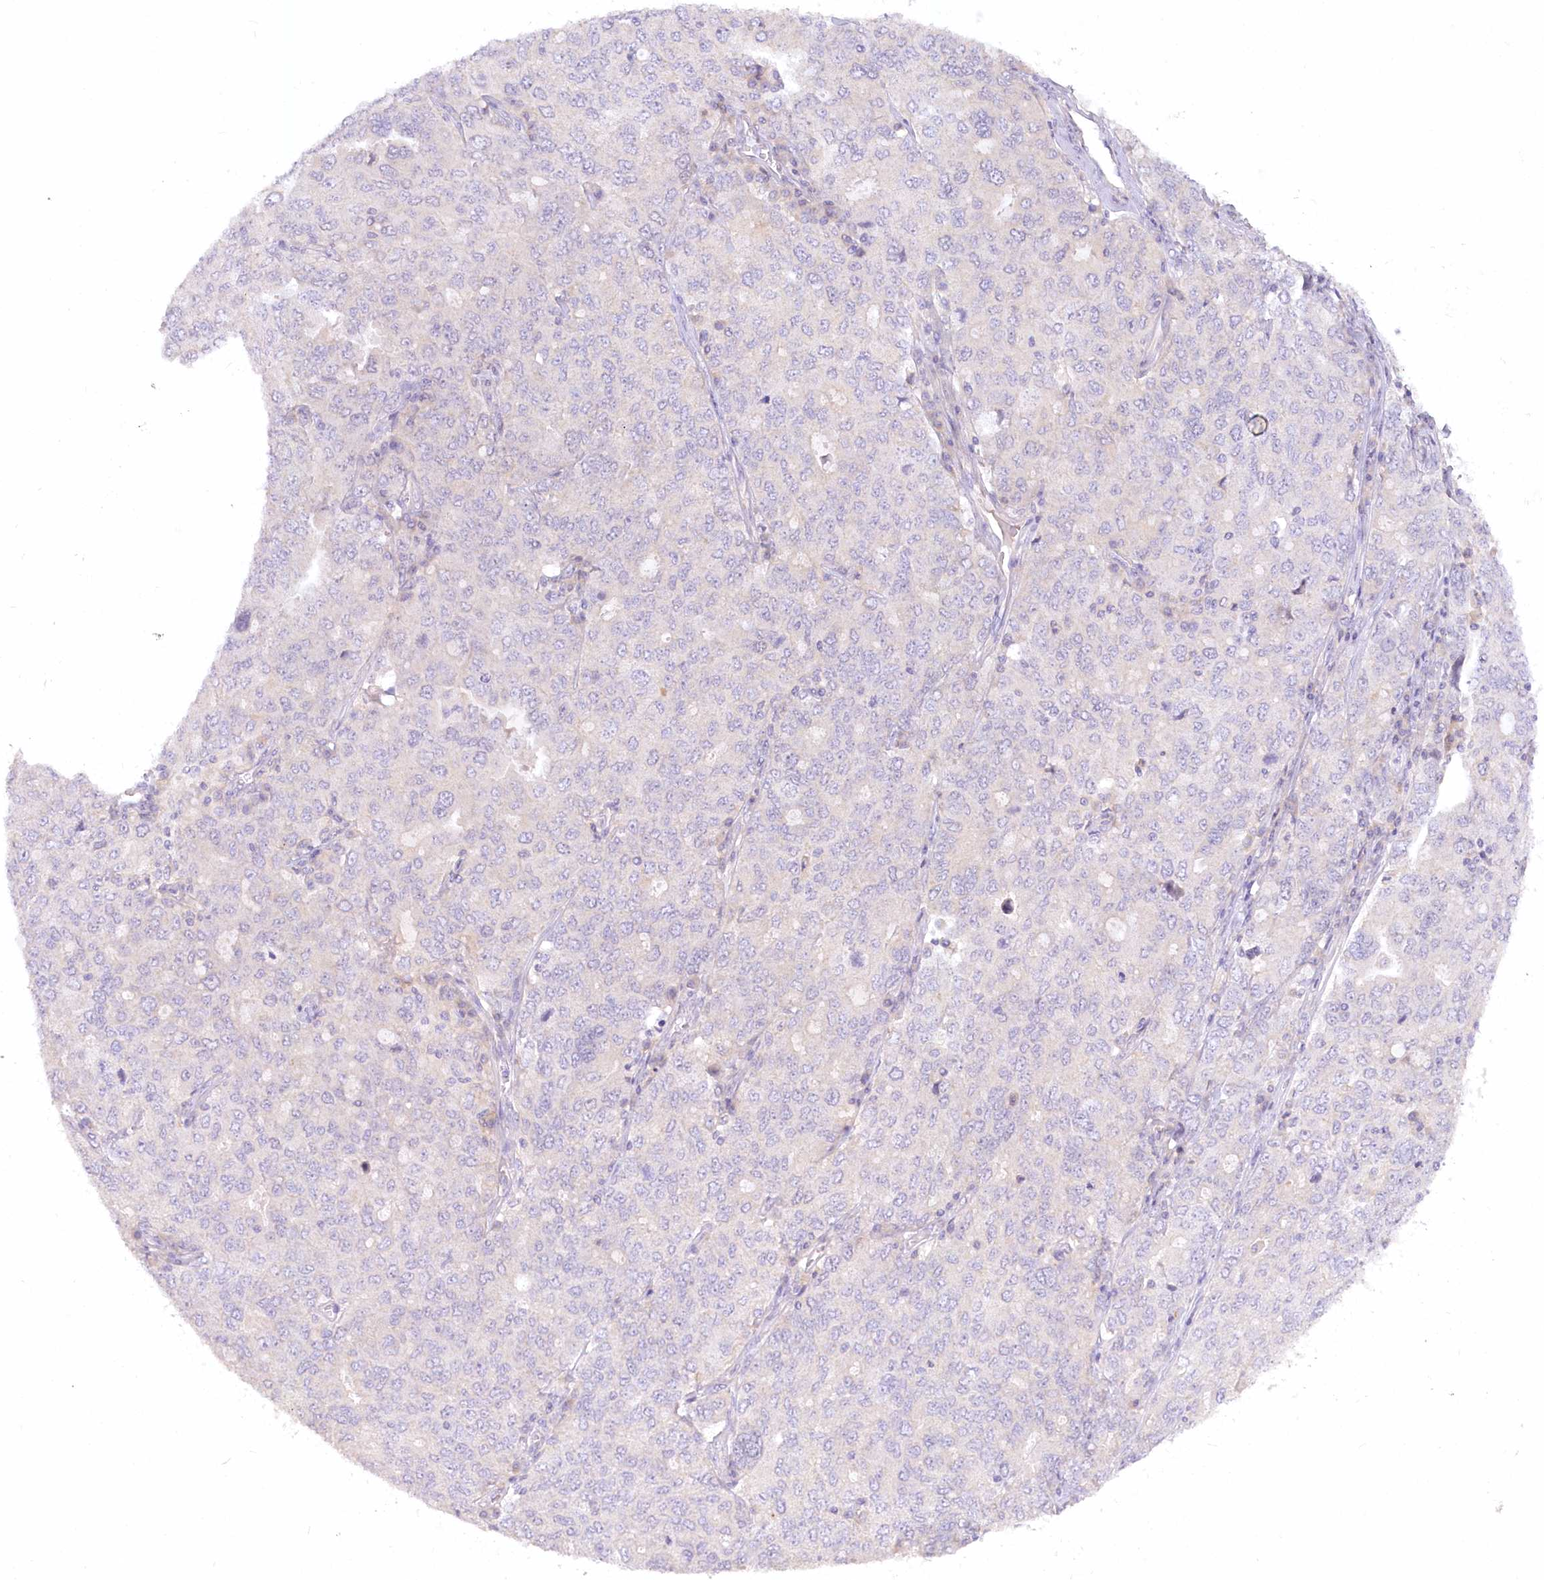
{"staining": {"intensity": "negative", "quantity": "none", "location": "none"}, "tissue": "ovarian cancer", "cell_type": "Tumor cells", "image_type": "cancer", "snomed": [{"axis": "morphology", "description": "Carcinoma, endometroid"}, {"axis": "topography", "description": "Ovary"}], "caption": "A histopathology image of human ovarian cancer (endometroid carcinoma) is negative for staining in tumor cells.", "gene": "EFHC2", "patient": {"sex": "female", "age": 62}}